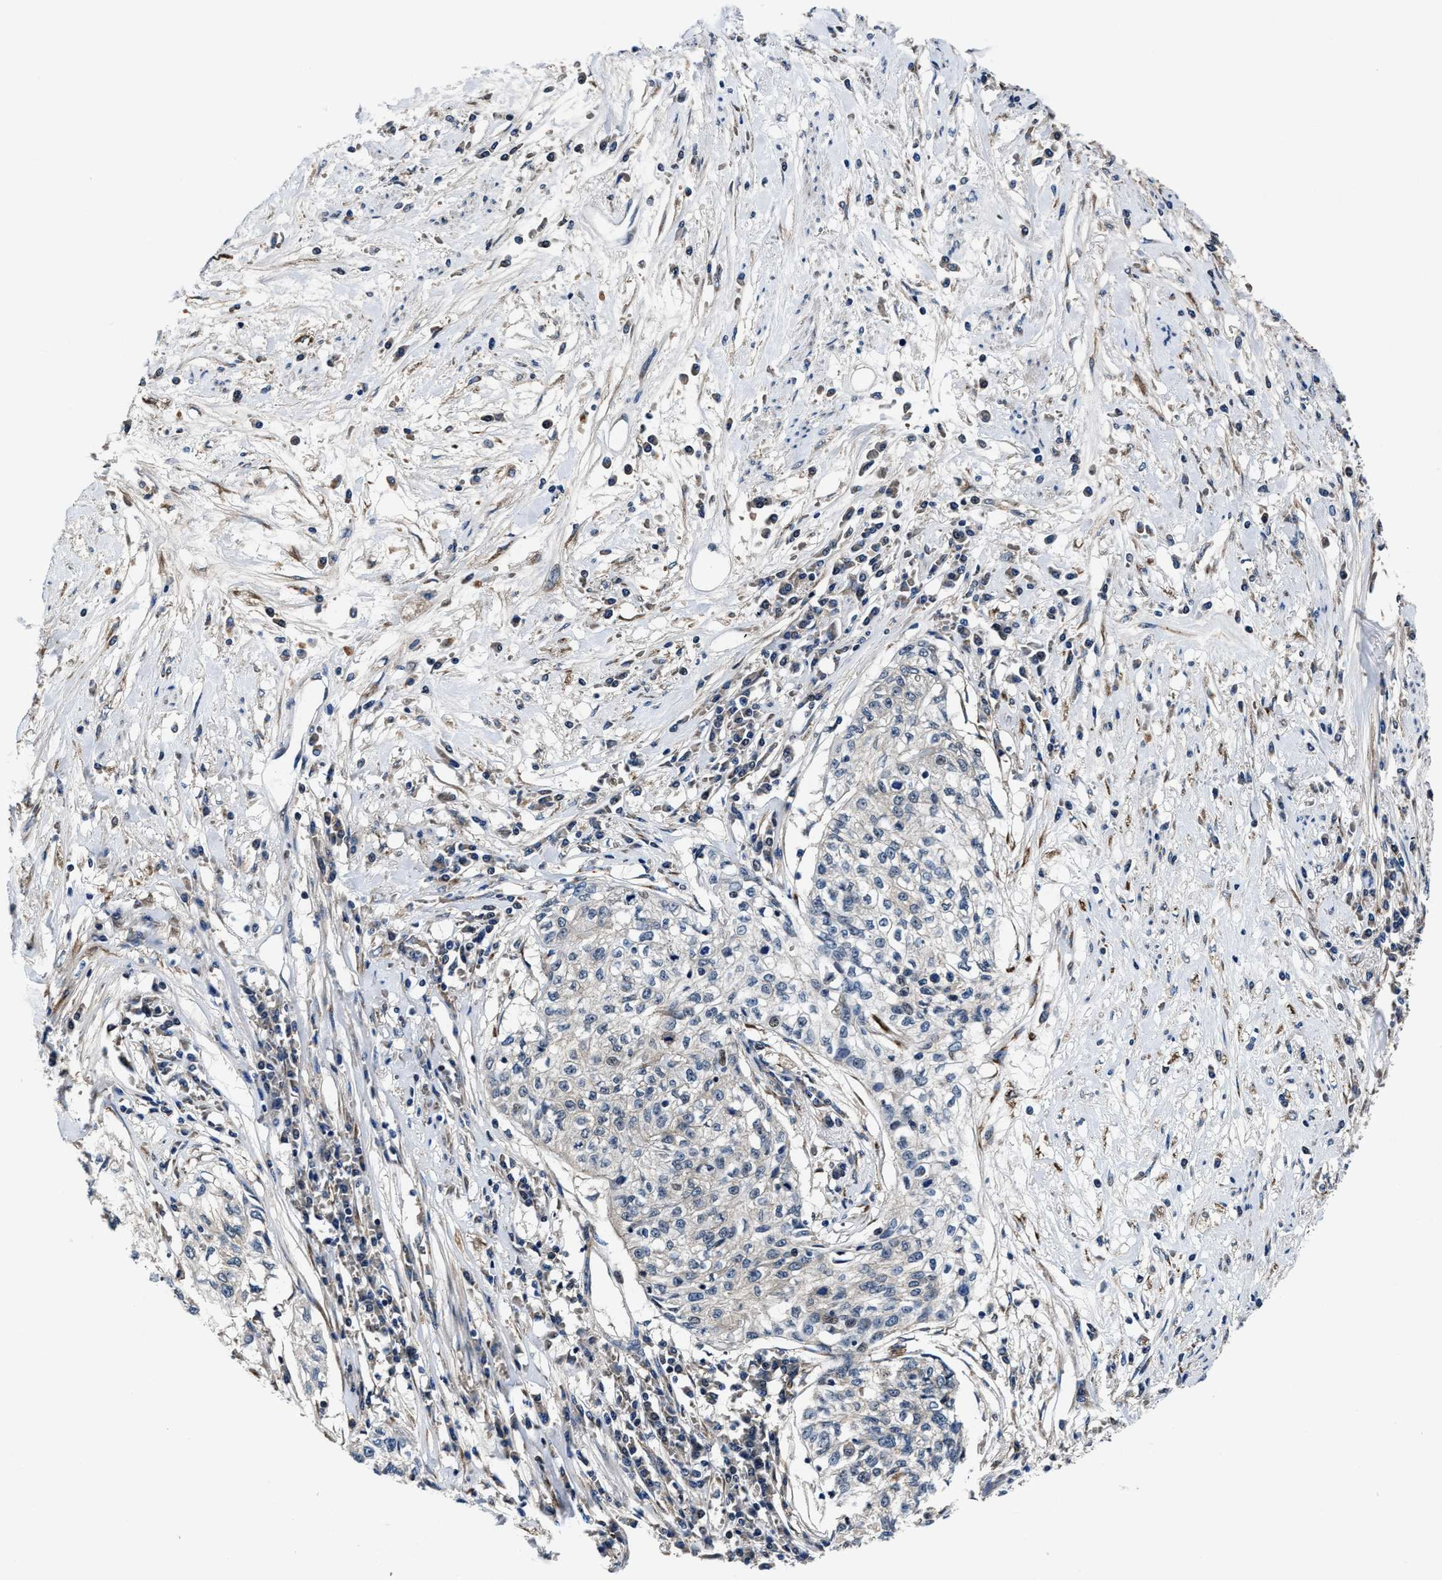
{"staining": {"intensity": "negative", "quantity": "none", "location": "none"}, "tissue": "cervical cancer", "cell_type": "Tumor cells", "image_type": "cancer", "snomed": [{"axis": "morphology", "description": "Squamous cell carcinoma, NOS"}, {"axis": "topography", "description": "Cervix"}], "caption": "The micrograph exhibits no staining of tumor cells in cervical cancer (squamous cell carcinoma). (Brightfield microscopy of DAB immunohistochemistry (IHC) at high magnification).", "gene": "C2orf66", "patient": {"sex": "female", "age": 57}}